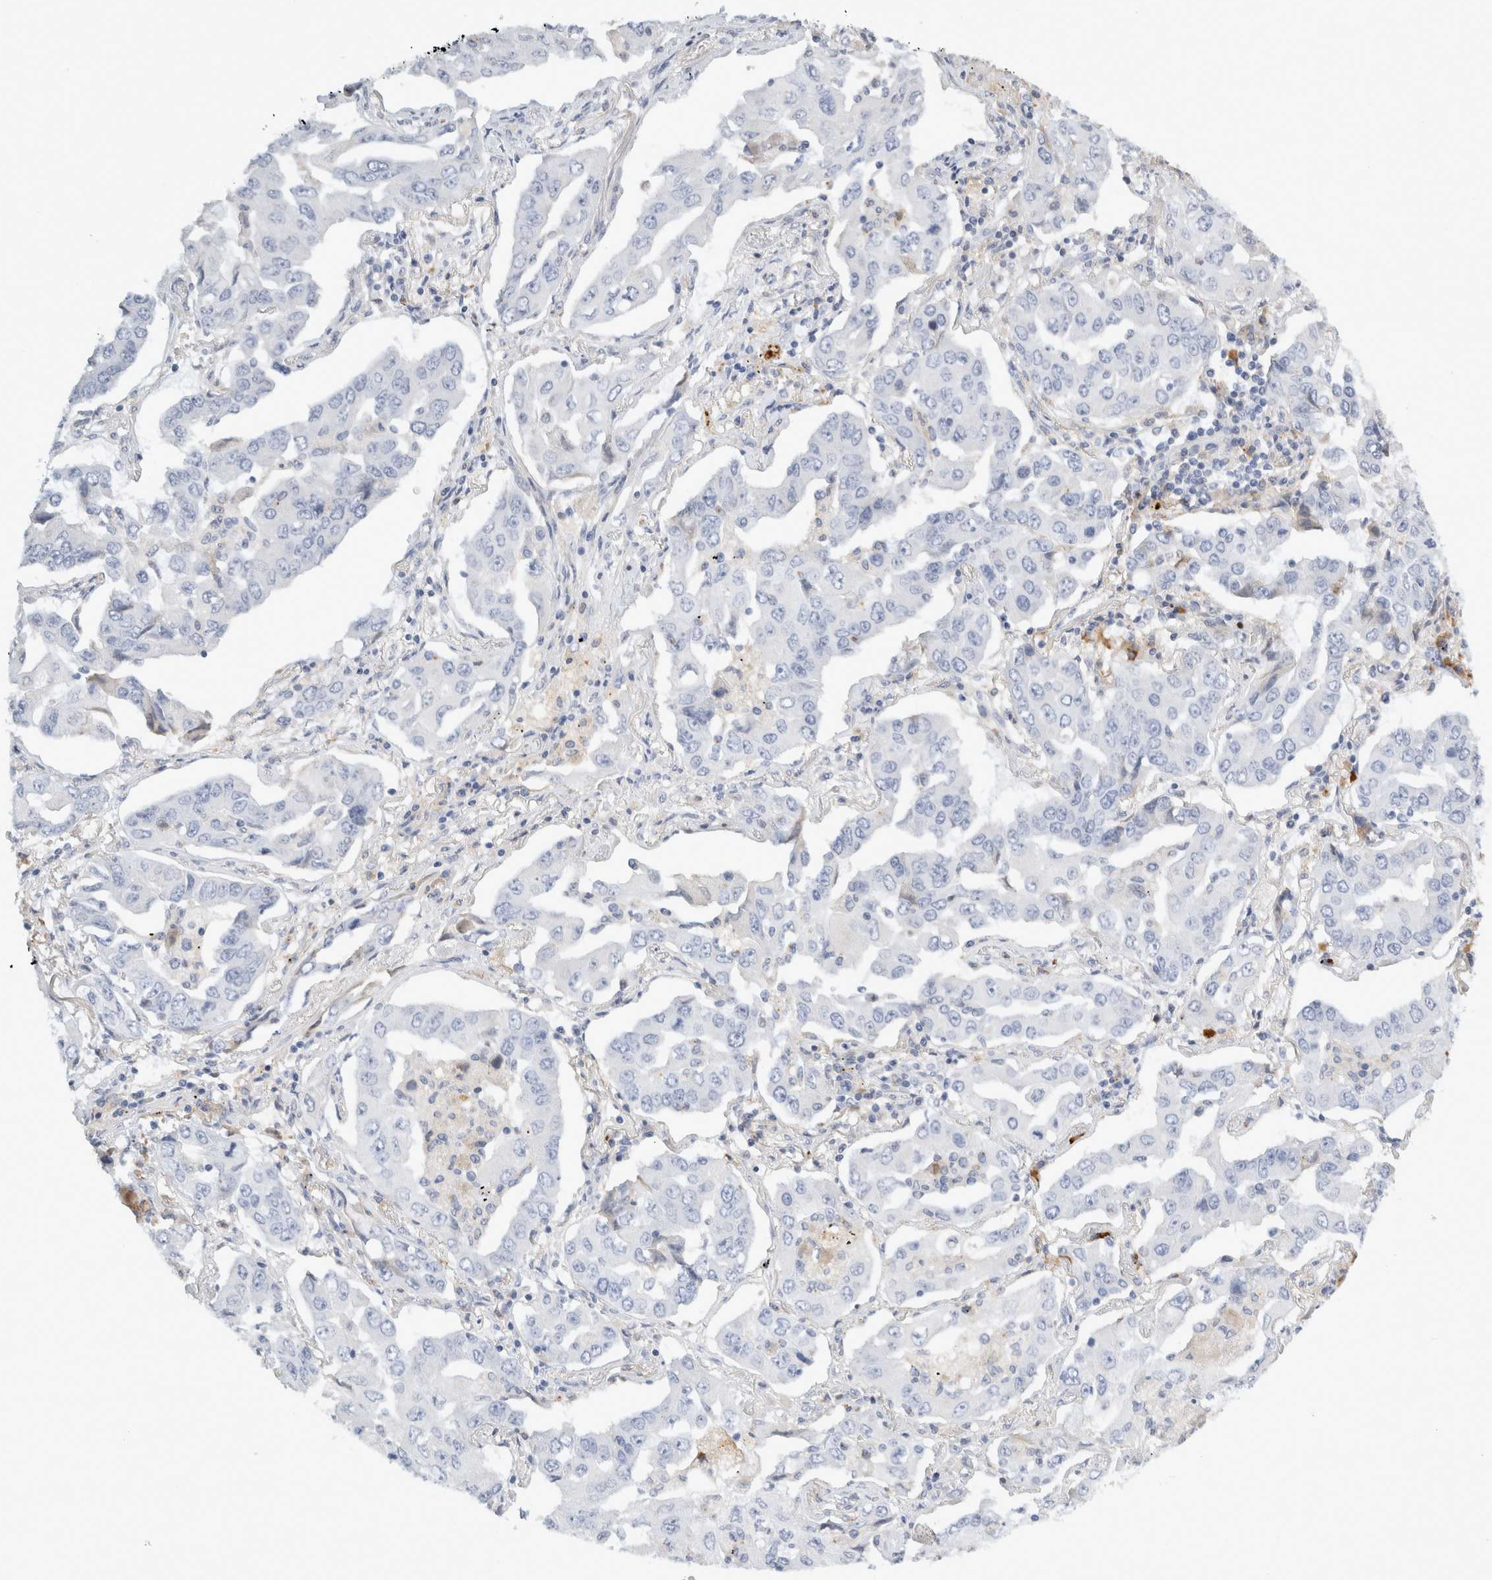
{"staining": {"intensity": "negative", "quantity": "none", "location": "none"}, "tissue": "lung cancer", "cell_type": "Tumor cells", "image_type": "cancer", "snomed": [{"axis": "morphology", "description": "Adenocarcinoma, NOS"}, {"axis": "topography", "description": "Lung"}], "caption": "The micrograph demonstrates no staining of tumor cells in lung cancer.", "gene": "FGL2", "patient": {"sex": "female", "age": 65}}